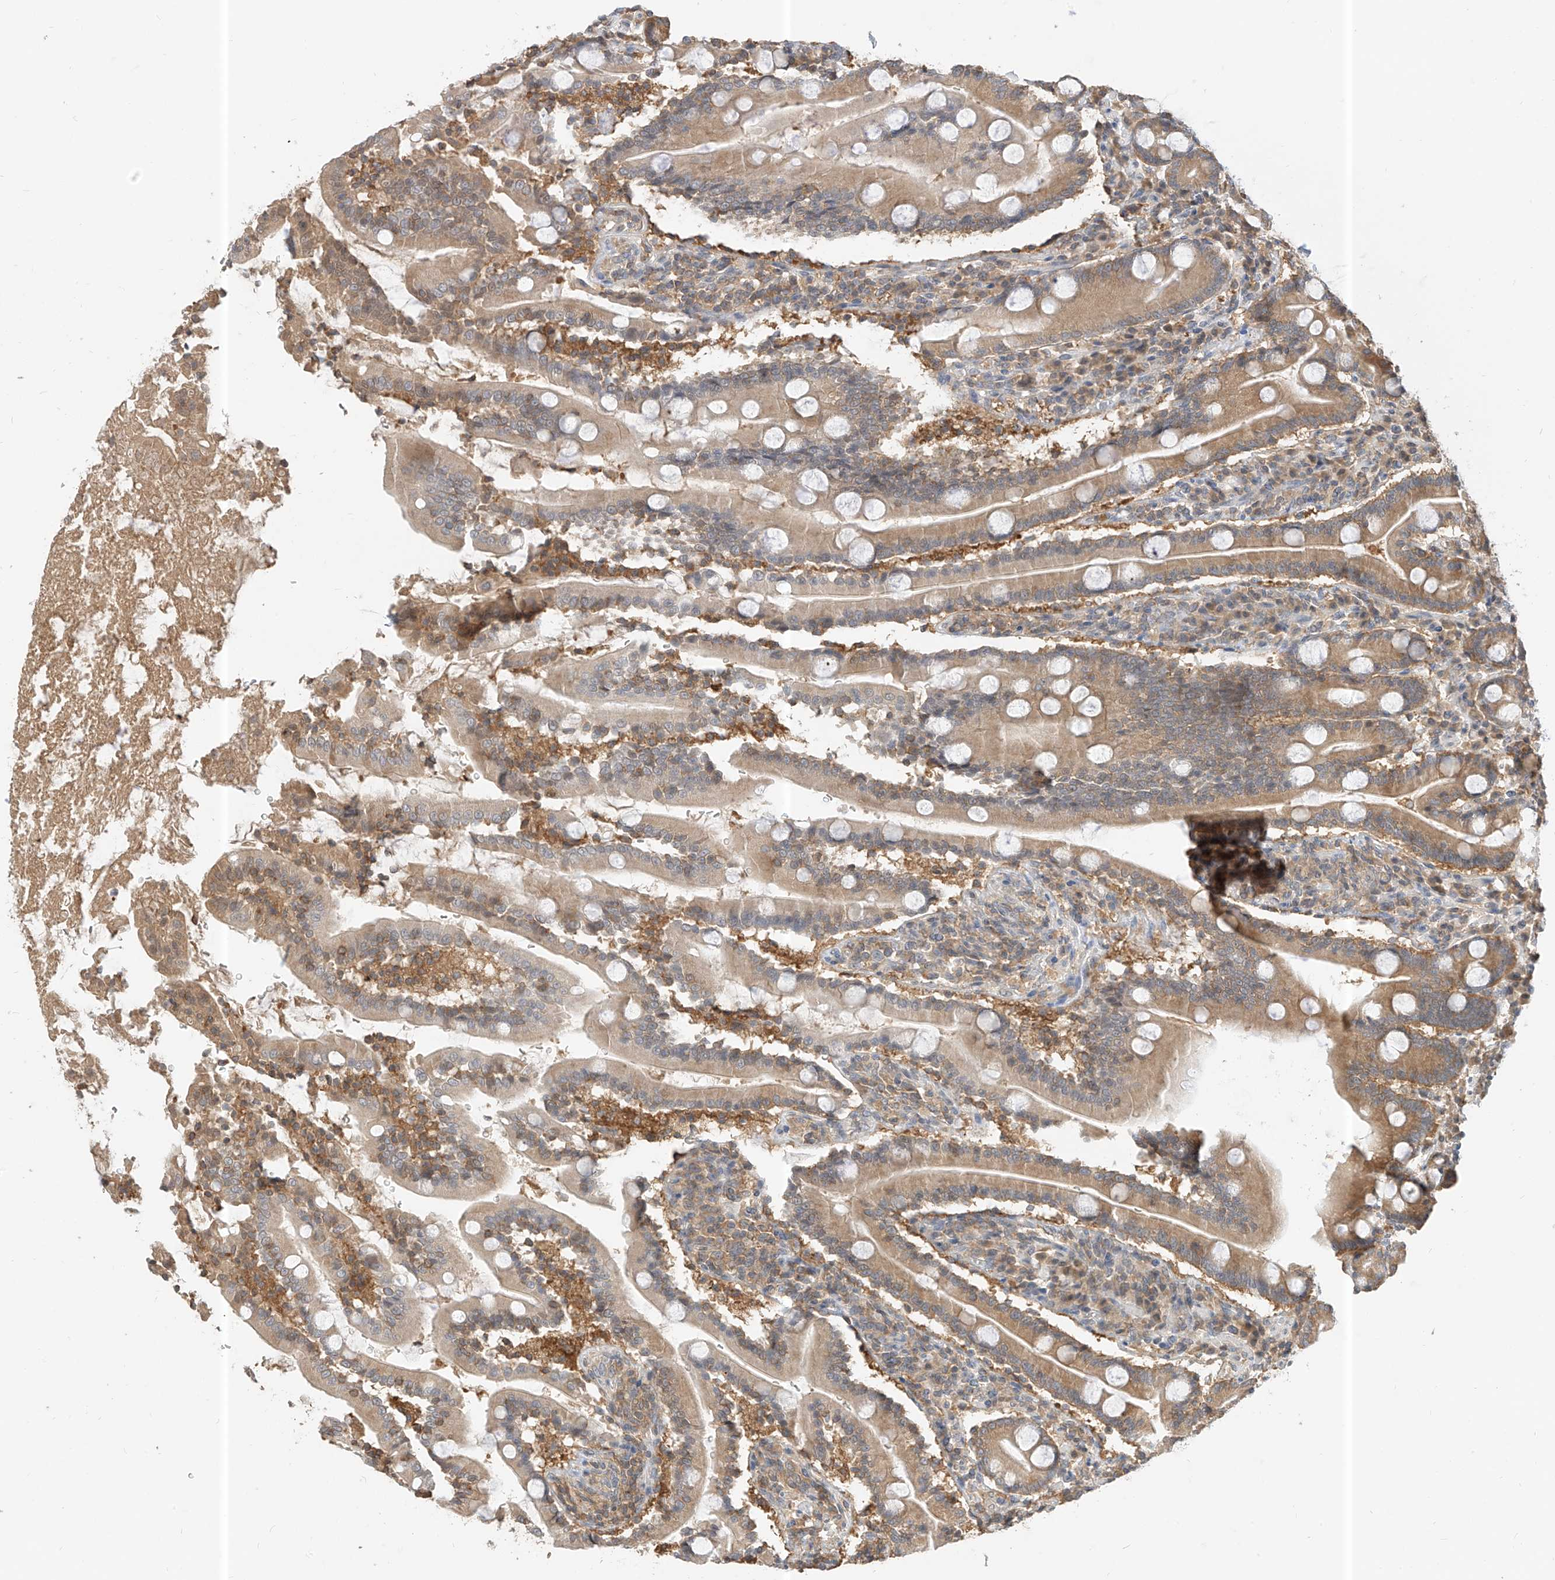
{"staining": {"intensity": "moderate", "quantity": ">75%", "location": "cytoplasmic/membranous"}, "tissue": "duodenum", "cell_type": "Glandular cells", "image_type": "normal", "snomed": [{"axis": "morphology", "description": "Normal tissue, NOS"}, {"axis": "topography", "description": "Duodenum"}], "caption": "Duodenum stained for a protein shows moderate cytoplasmic/membranous positivity in glandular cells. (DAB (3,3'-diaminobenzidine) = brown stain, brightfield microscopy at high magnification).", "gene": "PPA2", "patient": {"sex": "male", "age": 35}}